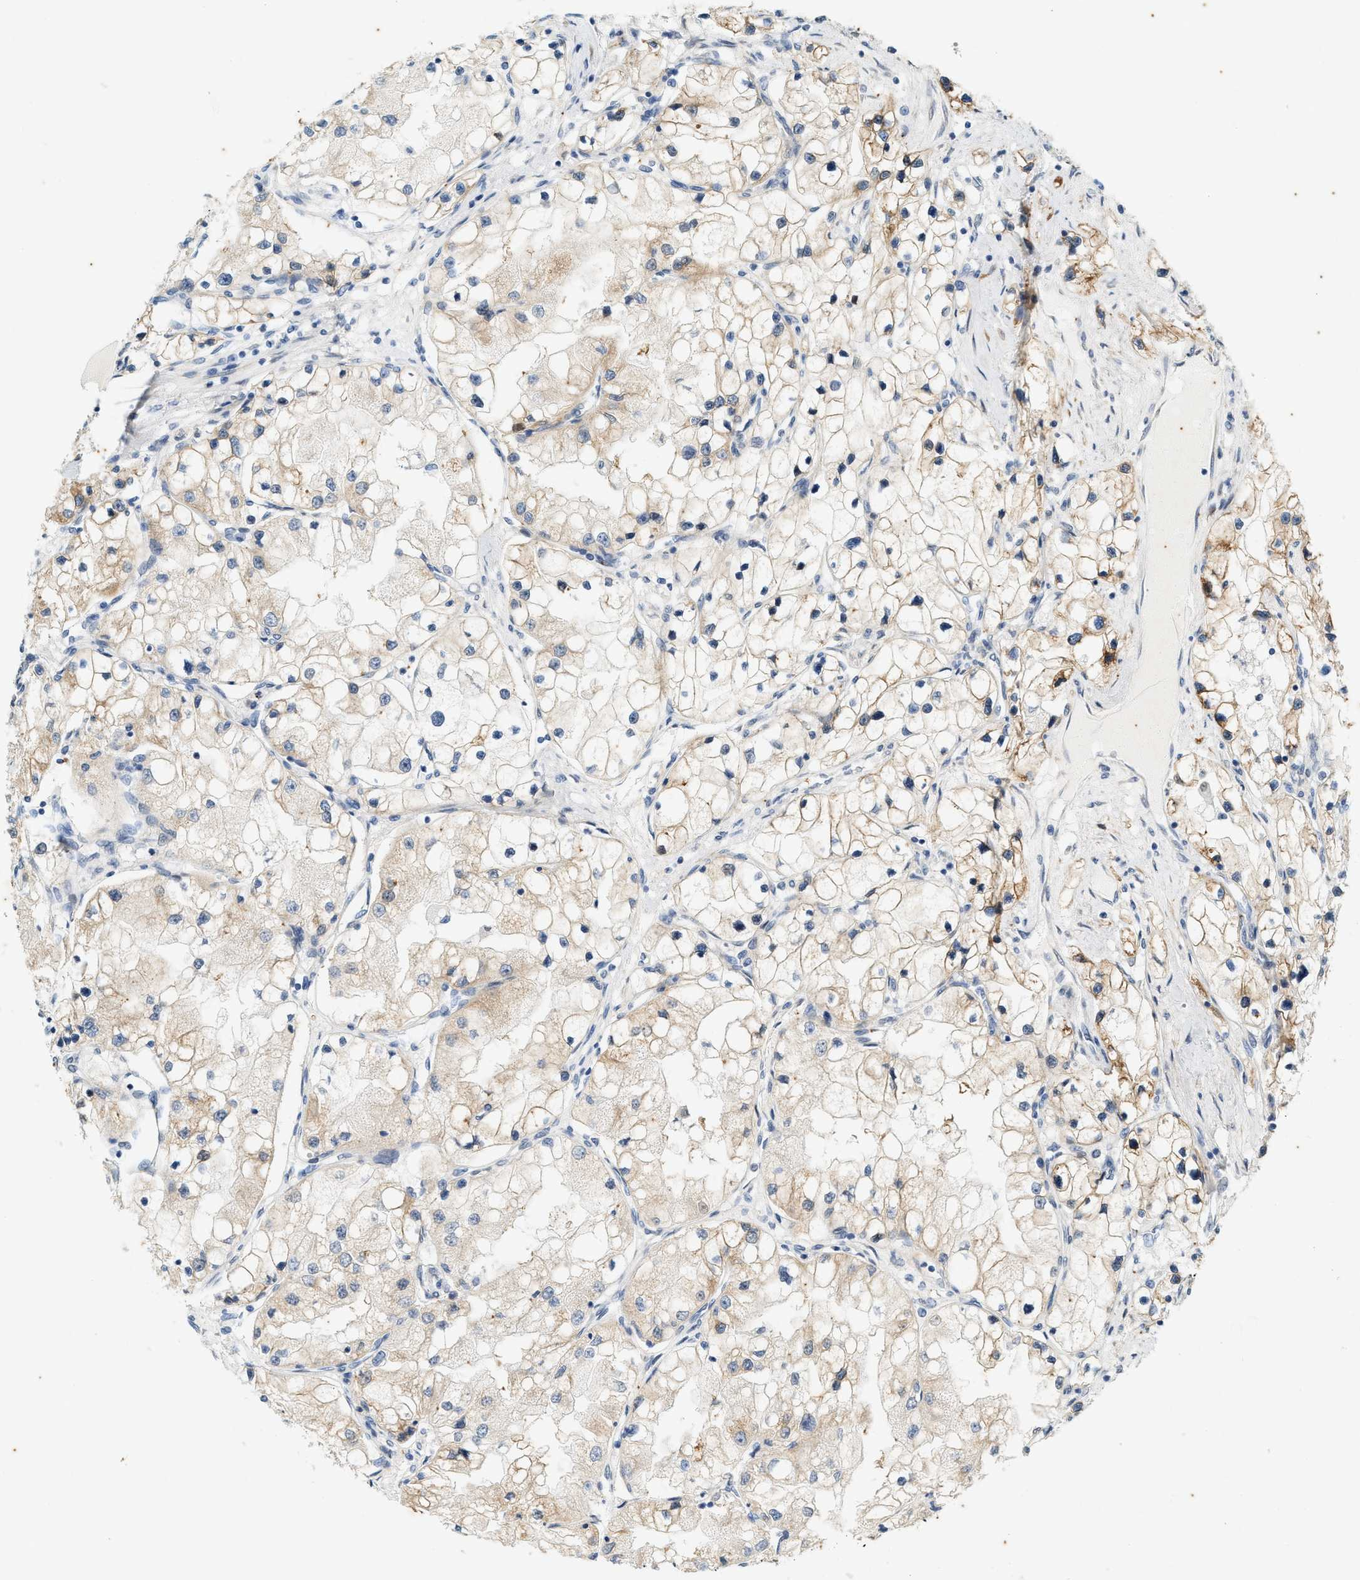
{"staining": {"intensity": "moderate", "quantity": "<25%", "location": "cytoplasmic/membranous"}, "tissue": "renal cancer", "cell_type": "Tumor cells", "image_type": "cancer", "snomed": [{"axis": "morphology", "description": "Adenocarcinoma, NOS"}, {"axis": "topography", "description": "Kidney"}], "caption": "Renal cancer stained with a brown dye shows moderate cytoplasmic/membranous positive staining in about <25% of tumor cells.", "gene": "CHPF2", "patient": {"sex": "male", "age": 68}}